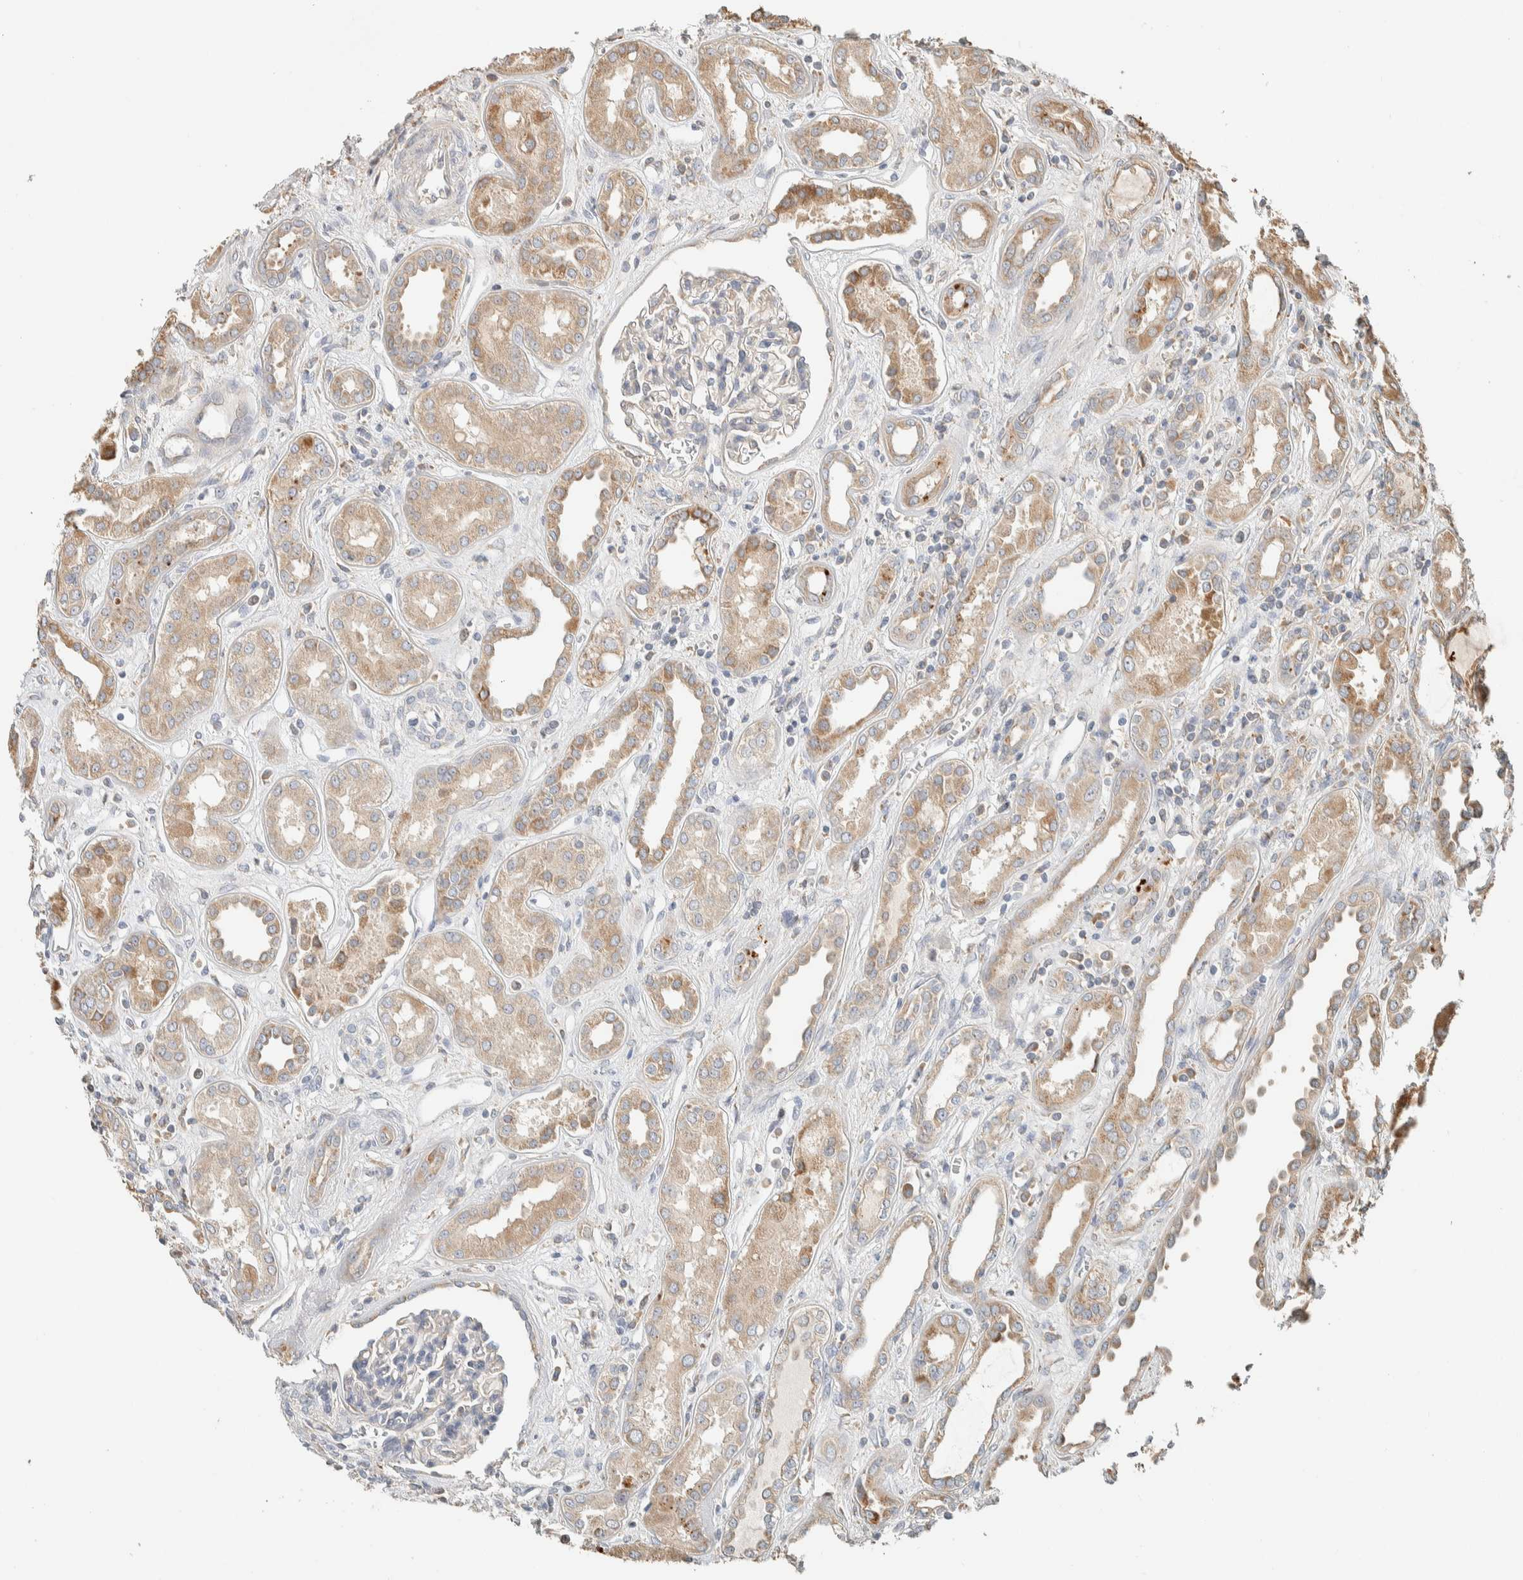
{"staining": {"intensity": "negative", "quantity": "none", "location": "none"}, "tissue": "kidney", "cell_type": "Cells in glomeruli", "image_type": "normal", "snomed": [{"axis": "morphology", "description": "Normal tissue, NOS"}, {"axis": "topography", "description": "Kidney"}], "caption": "The photomicrograph shows no significant staining in cells in glomeruli of kidney.", "gene": "RAB11FIP1", "patient": {"sex": "male", "age": 59}}